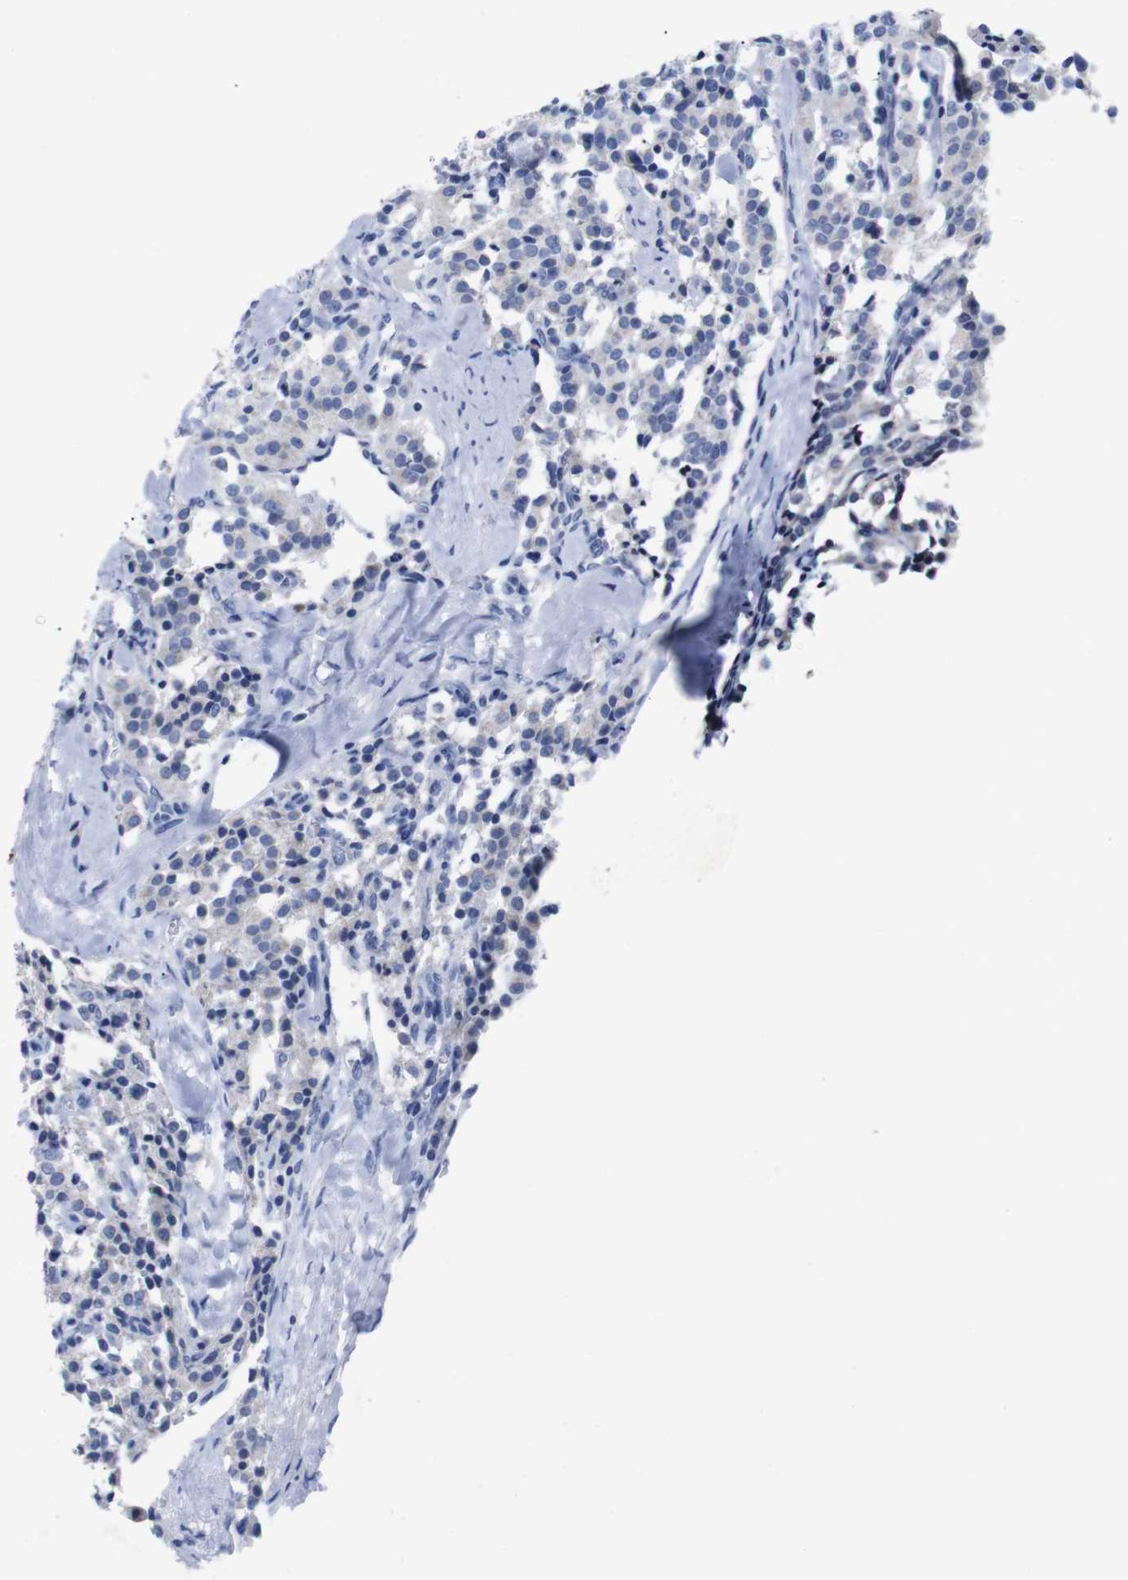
{"staining": {"intensity": "negative", "quantity": "none", "location": "none"}, "tissue": "carcinoid", "cell_type": "Tumor cells", "image_type": "cancer", "snomed": [{"axis": "morphology", "description": "Carcinoid, malignant, NOS"}, {"axis": "topography", "description": "Lung"}], "caption": "A micrograph of human malignant carcinoid is negative for staining in tumor cells.", "gene": "IRF4", "patient": {"sex": "male", "age": 30}}